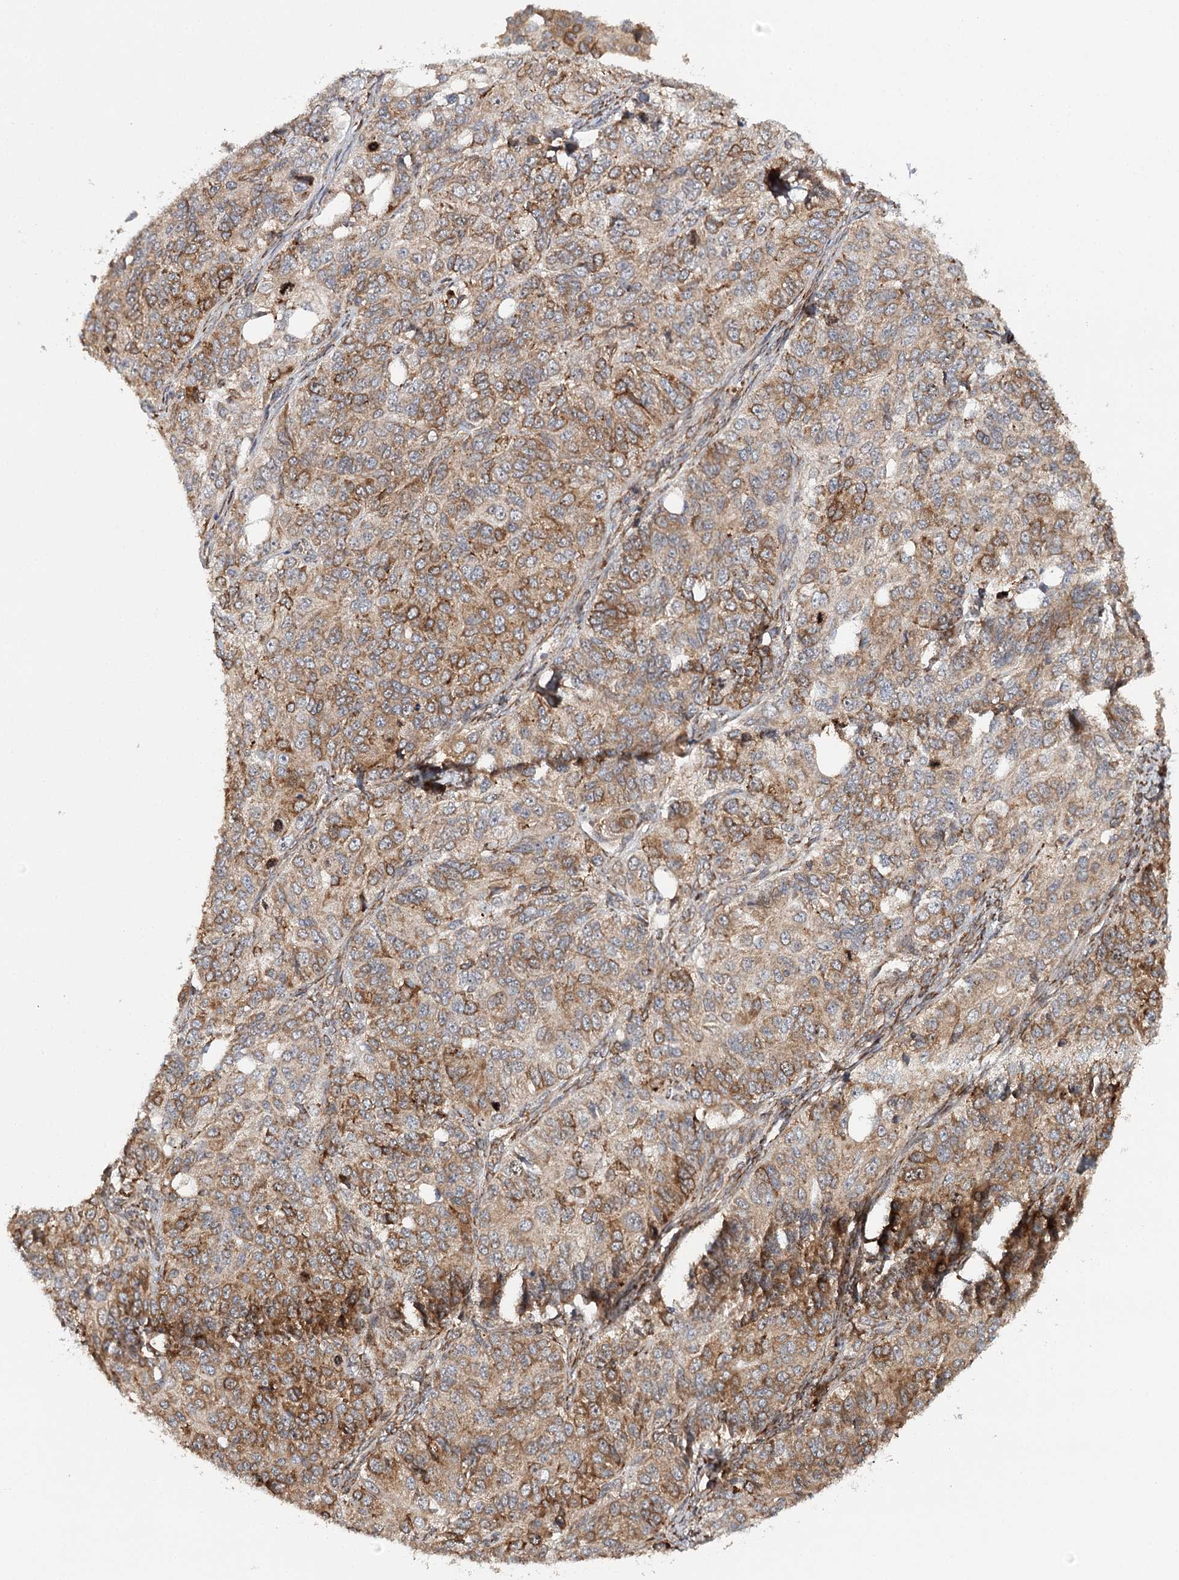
{"staining": {"intensity": "moderate", "quantity": ">75%", "location": "cytoplasmic/membranous"}, "tissue": "ovarian cancer", "cell_type": "Tumor cells", "image_type": "cancer", "snomed": [{"axis": "morphology", "description": "Carcinoma, endometroid"}, {"axis": "topography", "description": "Ovary"}], "caption": "A medium amount of moderate cytoplasmic/membranous expression is identified in approximately >75% of tumor cells in ovarian cancer tissue. Using DAB (3,3'-diaminobenzidine) (brown) and hematoxylin (blue) stains, captured at high magnification using brightfield microscopy.", "gene": "MKNK1", "patient": {"sex": "female", "age": 51}}